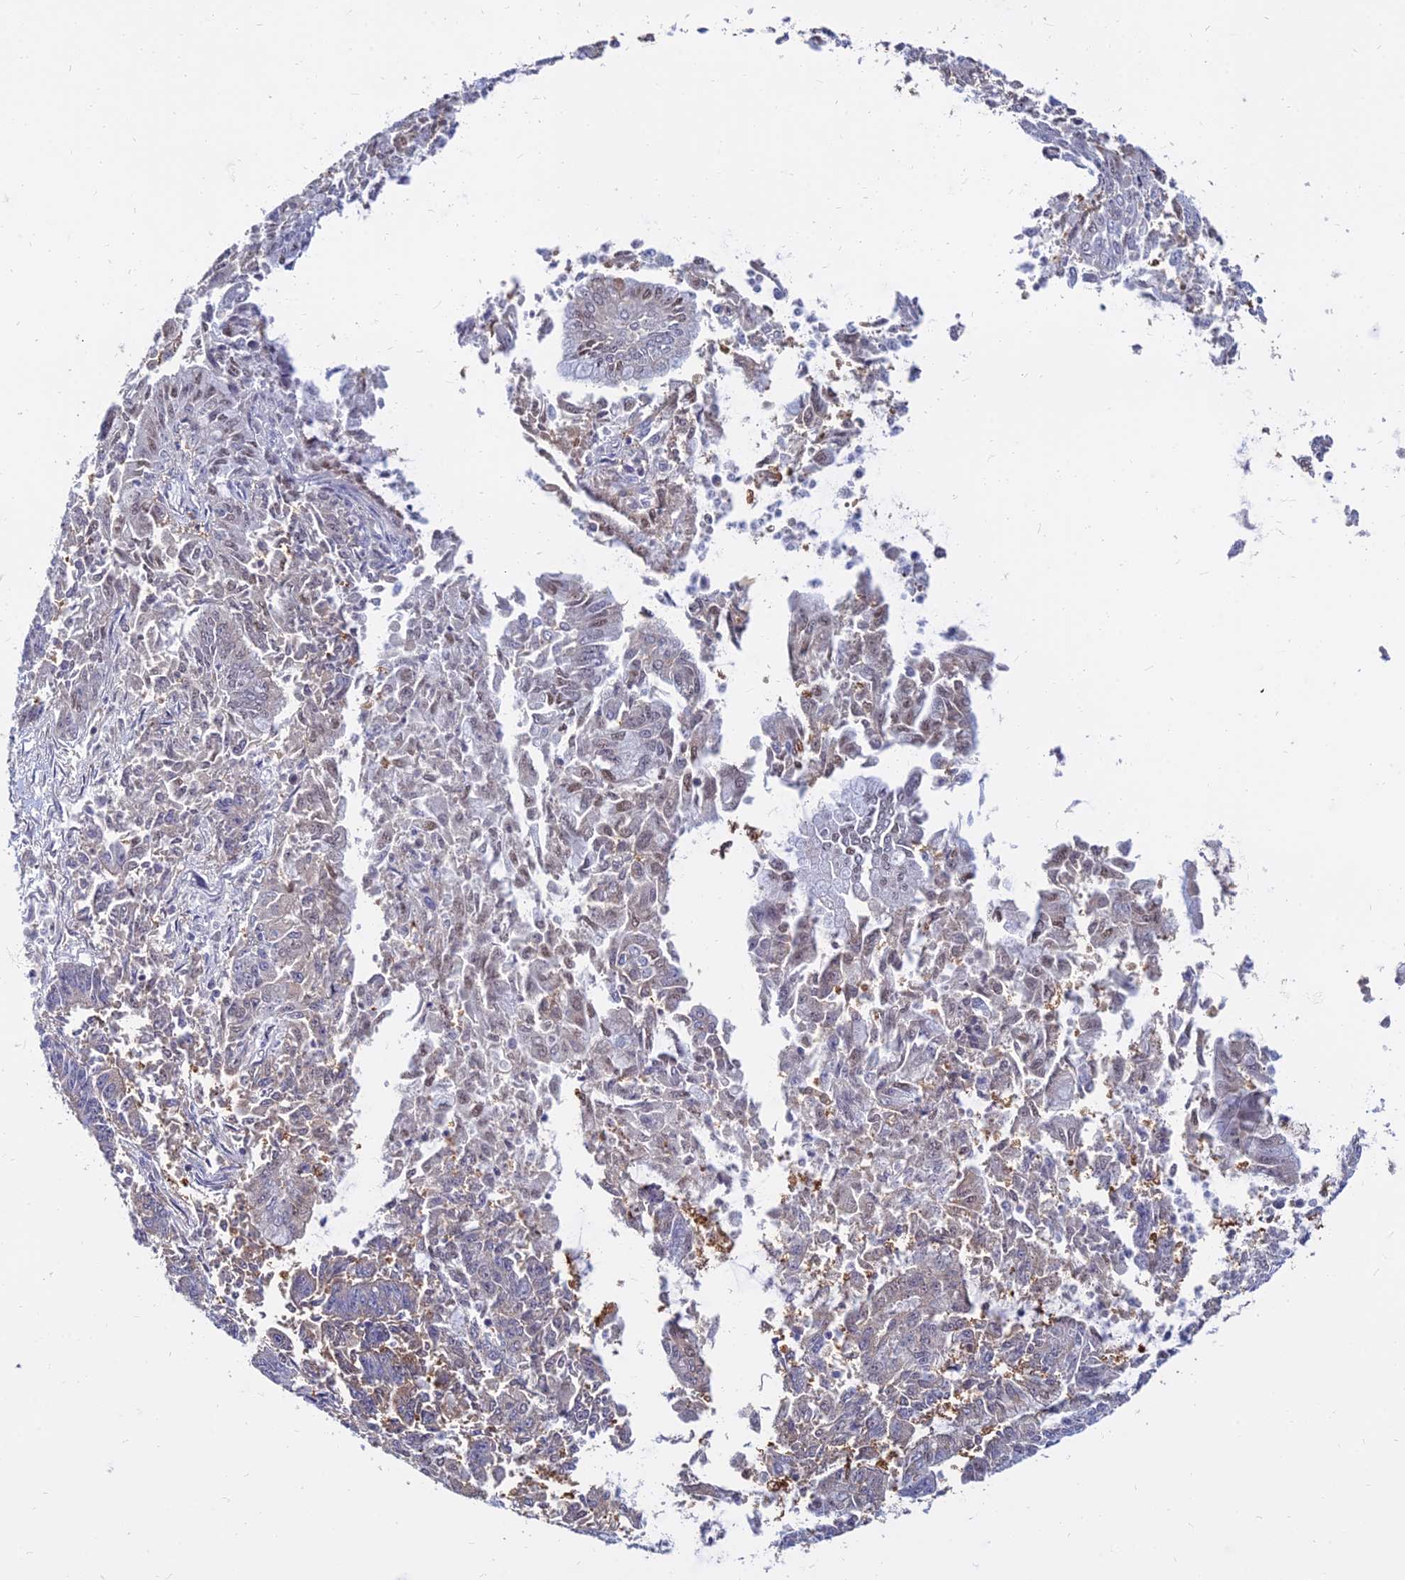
{"staining": {"intensity": "weak", "quantity": "<25%", "location": "cytoplasmic/membranous,nuclear"}, "tissue": "endometrial cancer", "cell_type": "Tumor cells", "image_type": "cancer", "snomed": [{"axis": "morphology", "description": "Adenocarcinoma, NOS"}, {"axis": "topography", "description": "Endometrium"}], "caption": "Histopathology image shows no significant protein staining in tumor cells of endometrial cancer (adenocarcinoma). (DAB immunohistochemistry visualized using brightfield microscopy, high magnification).", "gene": "B3GALT4", "patient": {"sex": "female", "age": 73}}